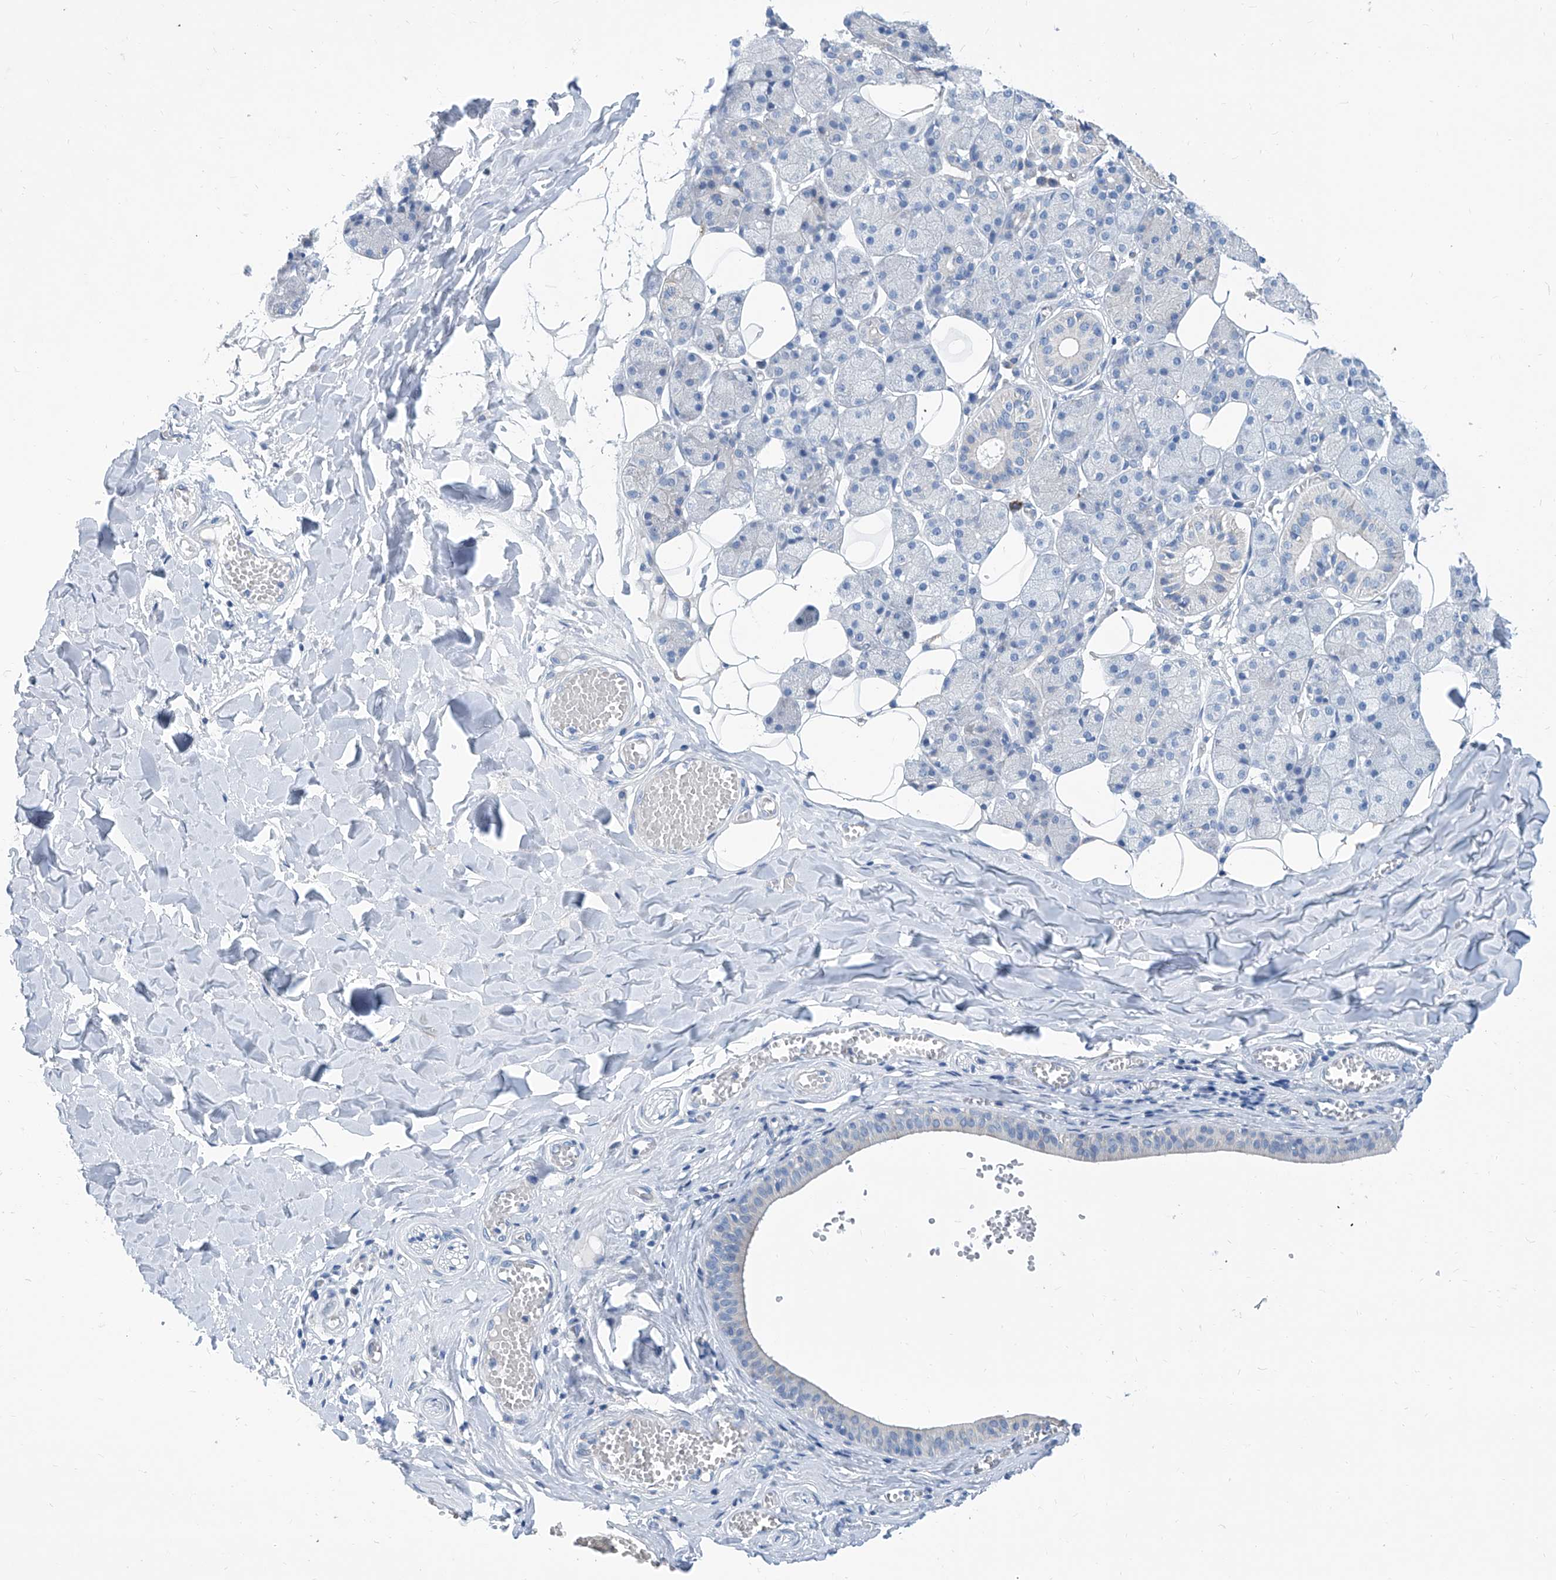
{"staining": {"intensity": "moderate", "quantity": "<25%", "location": "cytoplasmic/membranous"}, "tissue": "salivary gland", "cell_type": "Glandular cells", "image_type": "normal", "snomed": [{"axis": "morphology", "description": "Normal tissue, NOS"}, {"axis": "topography", "description": "Salivary gland"}], "caption": "This micrograph shows IHC staining of normal salivary gland, with low moderate cytoplasmic/membranous positivity in about <25% of glandular cells.", "gene": "ZNF519", "patient": {"sex": "female", "age": 33}}